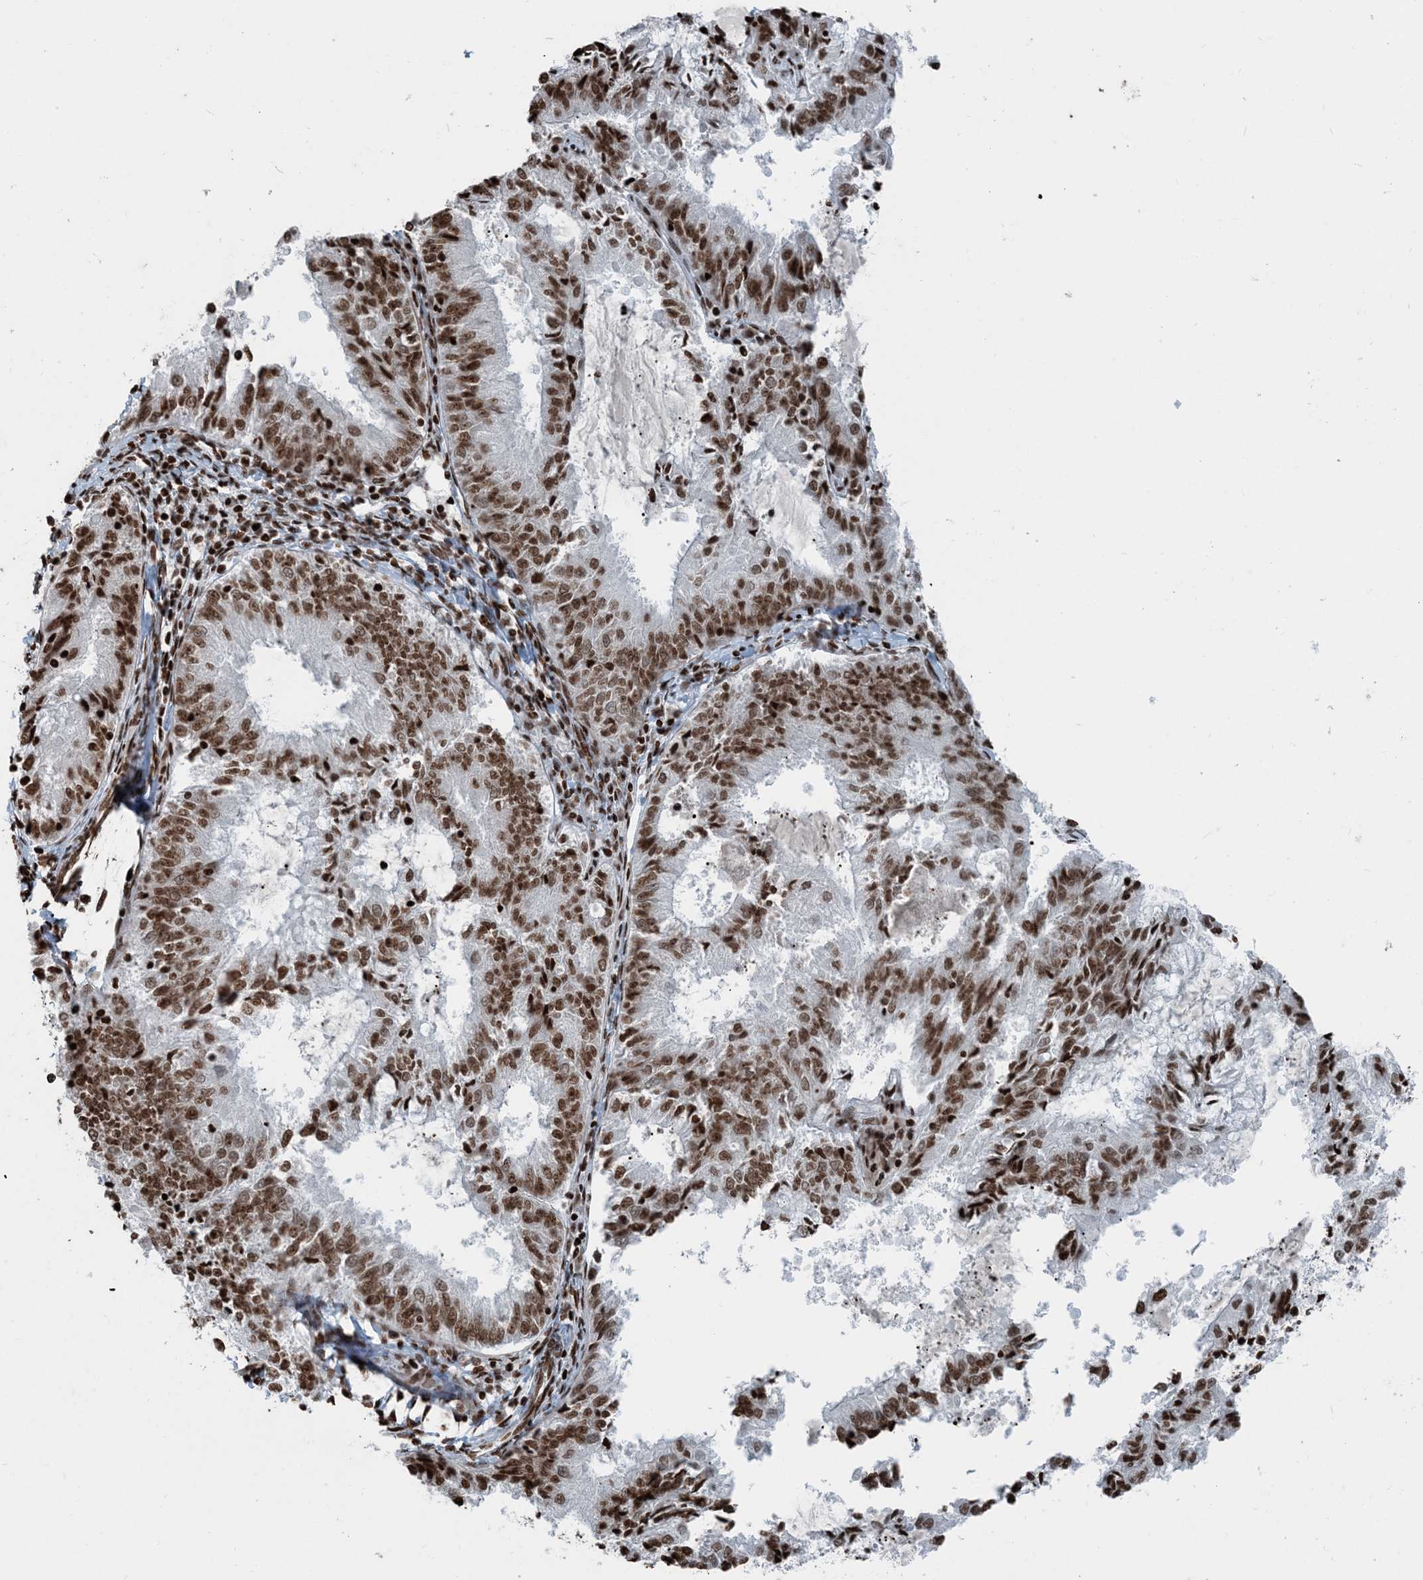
{"staining": {"intensity": "moderate", "quantity": ">75%", "location": "nuclear"}, "tissue": "endometrial cancer", "cell_type": "Tumor cells", "image_type": "cancer", "snomed": [{"axis": "morphology", "description": "Adenocarcinoma, NOS"}, {"axis": "topography", "description": "Endometrium"}], "caption": "Endometrial cancer (adenocarcinoma) was stained to show a protein in brown. There is medium levels of moderate nuclear positivity in approximately >75% of tumor cells. The staining was performed using DAB (3,3'-diaminobenzidine), with brown indicating positive protein expression. Nuclei are stained blue with hematoxylin.", "gene": "H3-3B", "patient": {"sex": "female", "age": 57}}